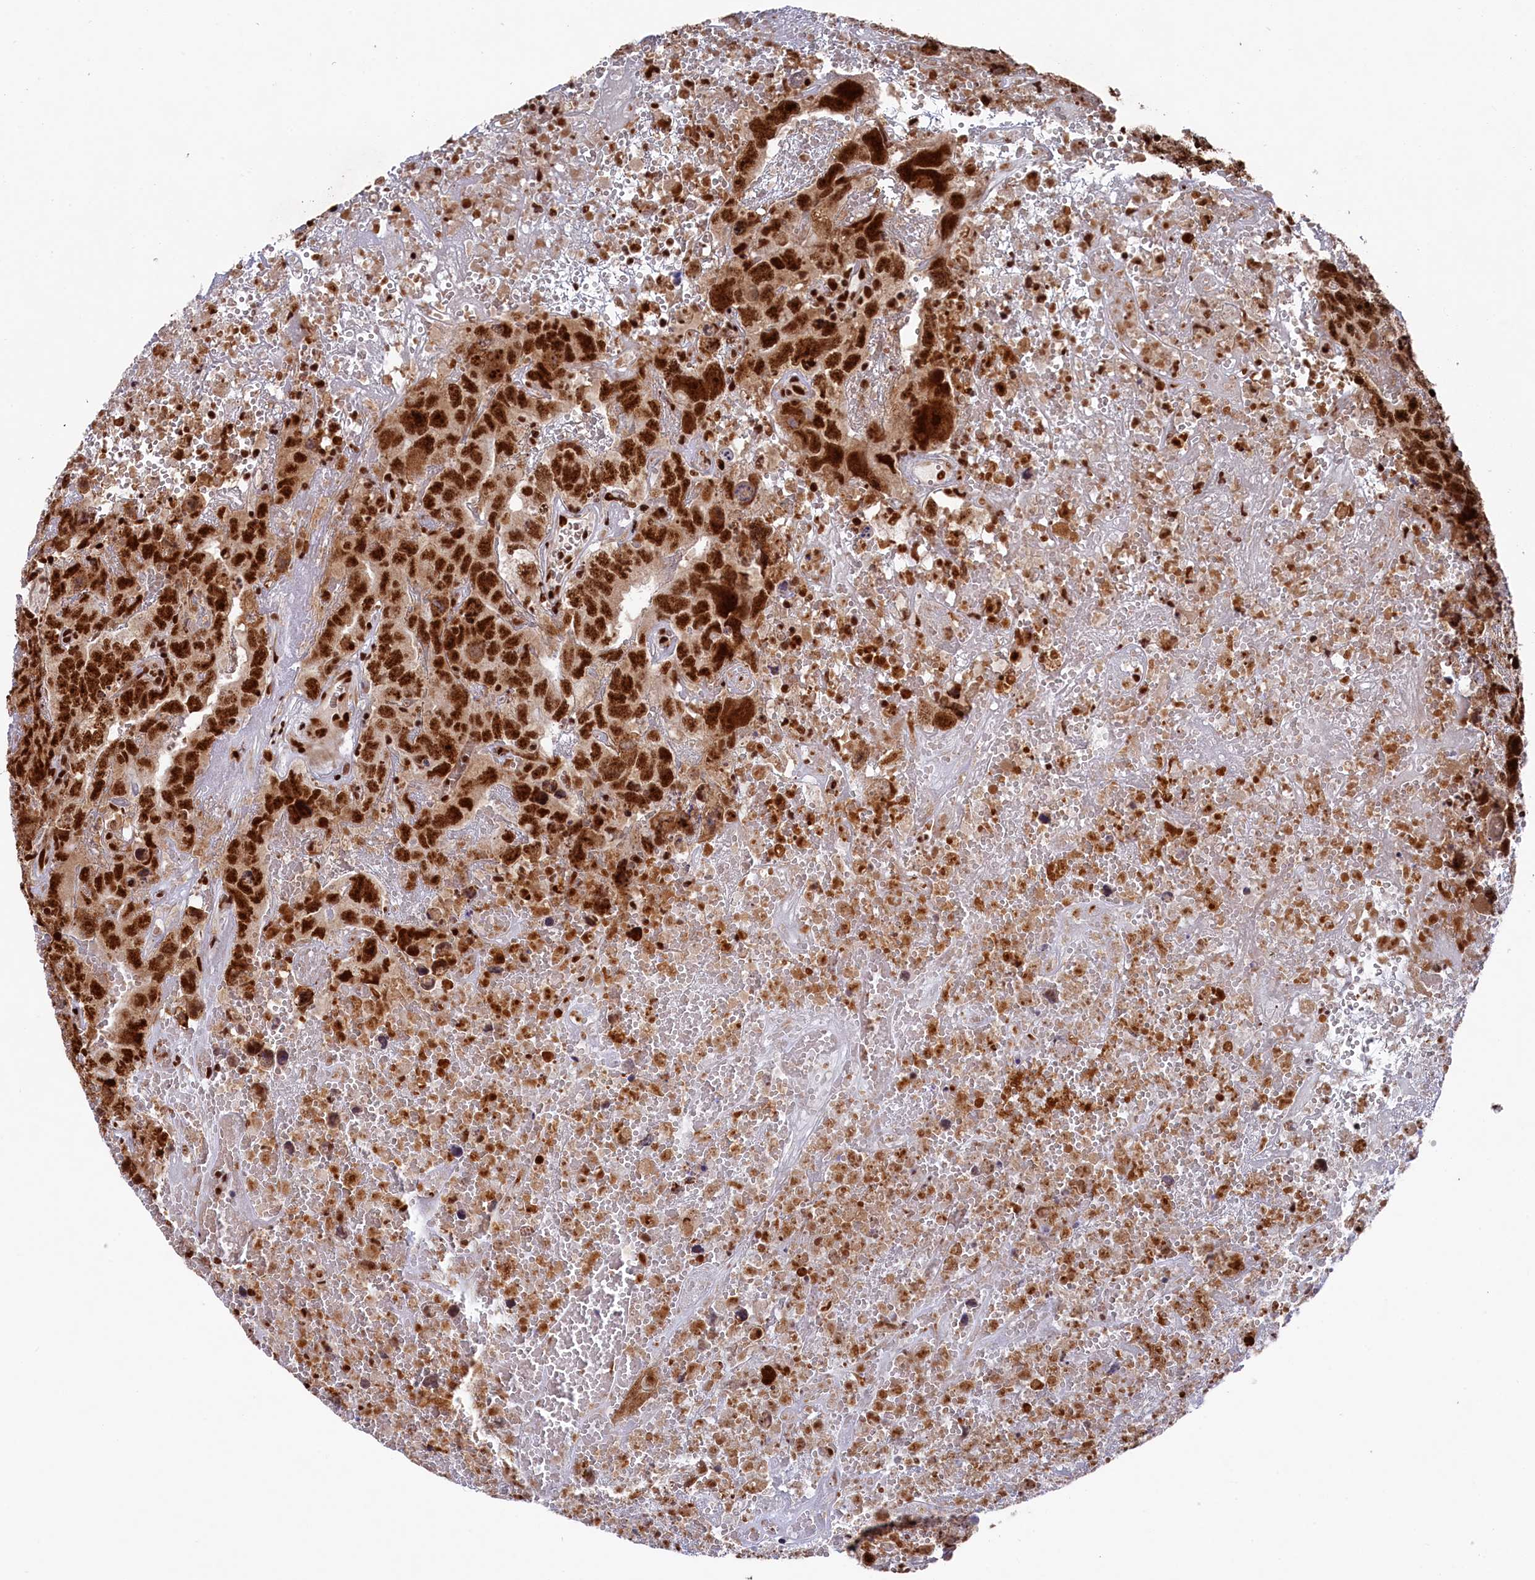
{"staining": {"intensity": "strong", "quantity": ">75%", "location": "nuclear"}, "tissue": "testis cancer", "cell_type": "Tumor cells", "image_type": "cancer", "snomed": [{"axis": "morphology", "description": "Carcinoma, Embryonal, NOS"}, {"axis": "topography", "description": "Testis"}], "caption": "Immunohistochemical staining of embryonal carcinoma (testis) reveals strong nuclear protein staining in about >75% of tumor cells. The protein of interest is shown in brown color, while the nuclei are stained blue.", "gene": "PRPF31", "patient": {"sex": "male", "age": 45}}